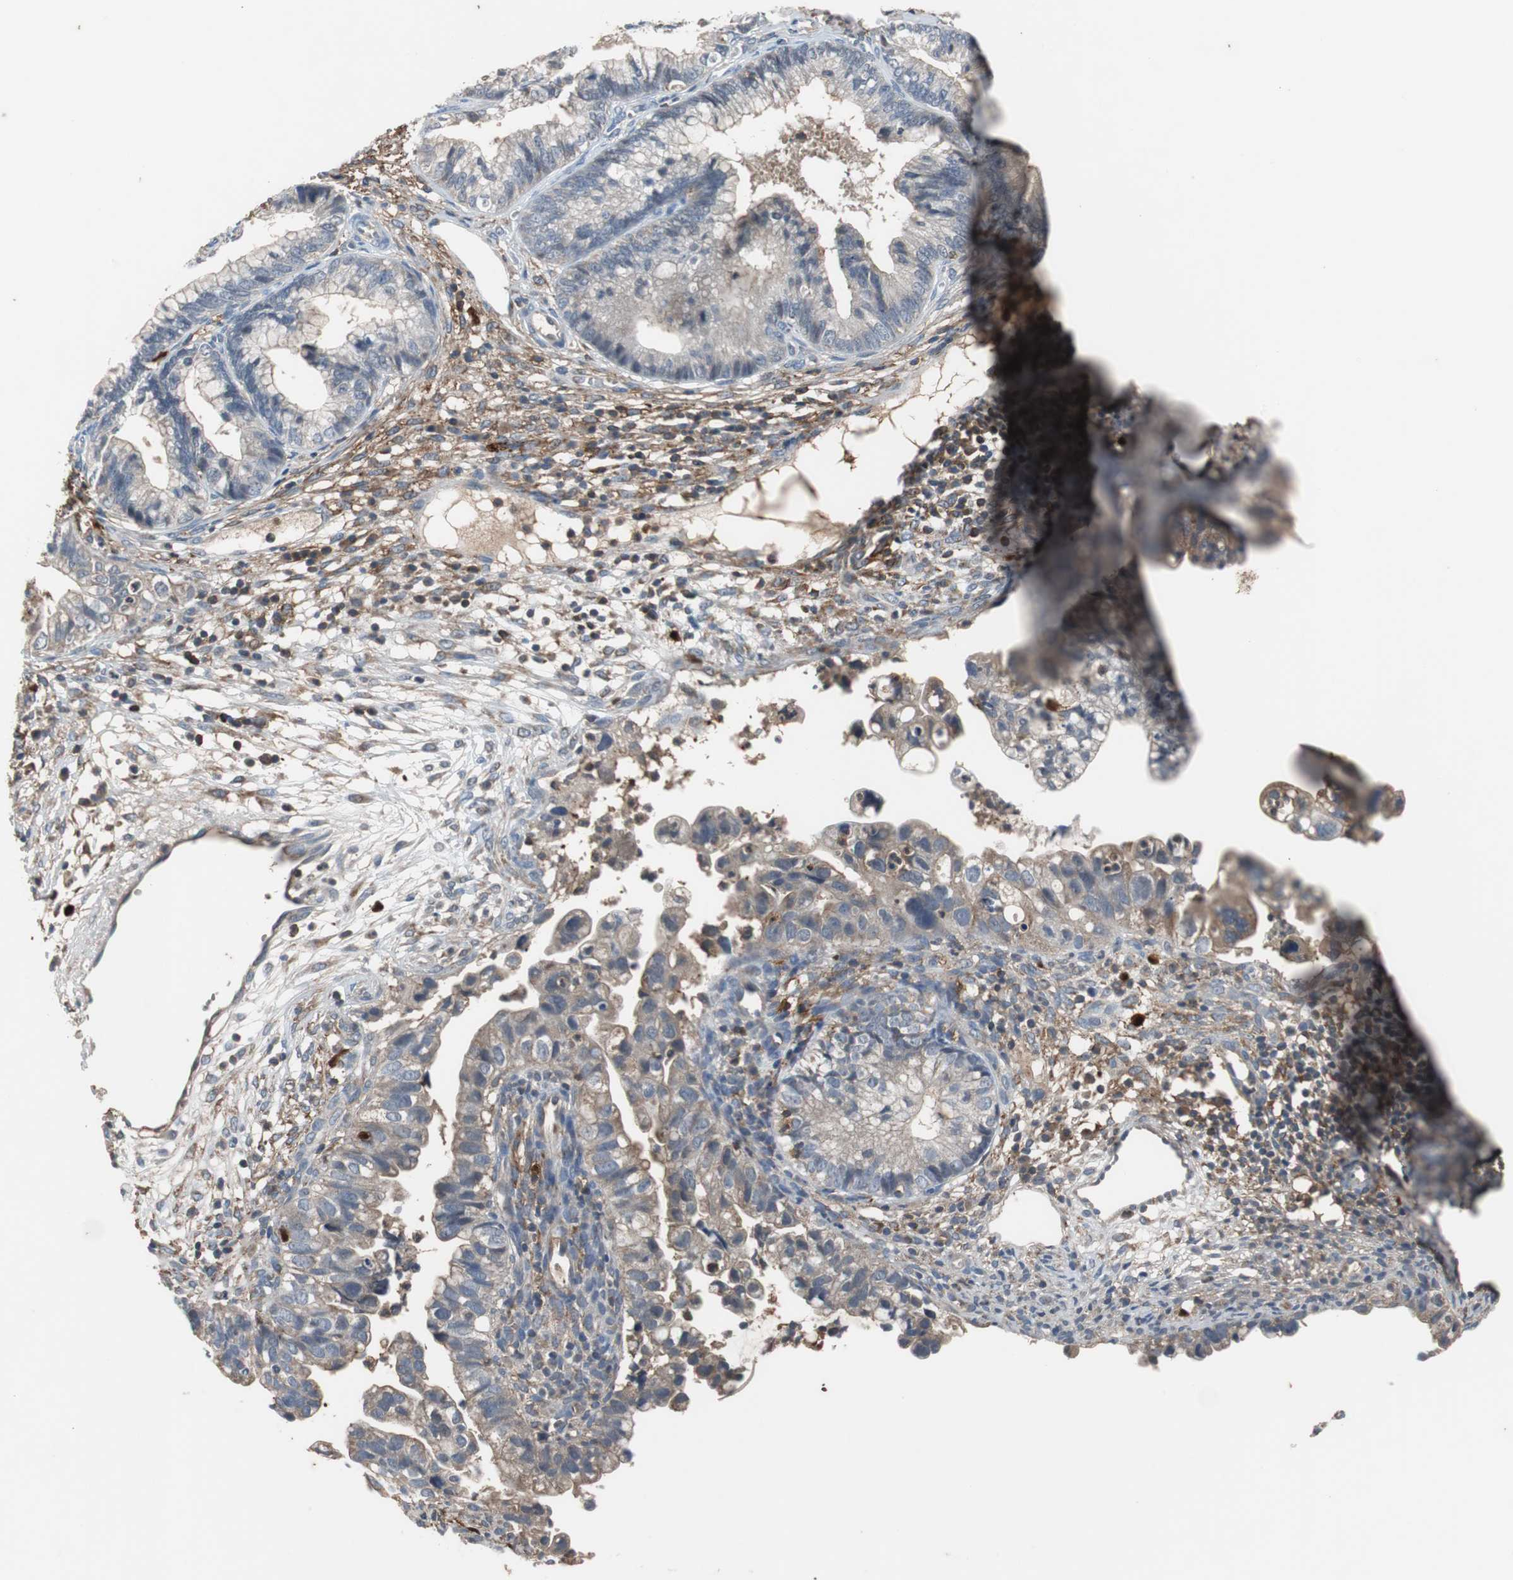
{"staining": {"intensity": "weak", "quantity": ">75%", "location": "cytoplasmic/membranous"}, "tissue": "cervical cancer", "cell_type": "Tumor cells", "image_type": "cancer", "snomed": [{"axis": "morphology", "description": "Adenocarcinoma, NOS"}, {"axis": "topography", "description": "Cervix"}], "caption": "Cervical cancer (adenocarcinoma) stained with IHC demonstrates weak cytoplasmic/membranous staining in approximately >75% of tumor cells.", "gene": "CALB2", "patient": {"sex": "female", "age": 44}}